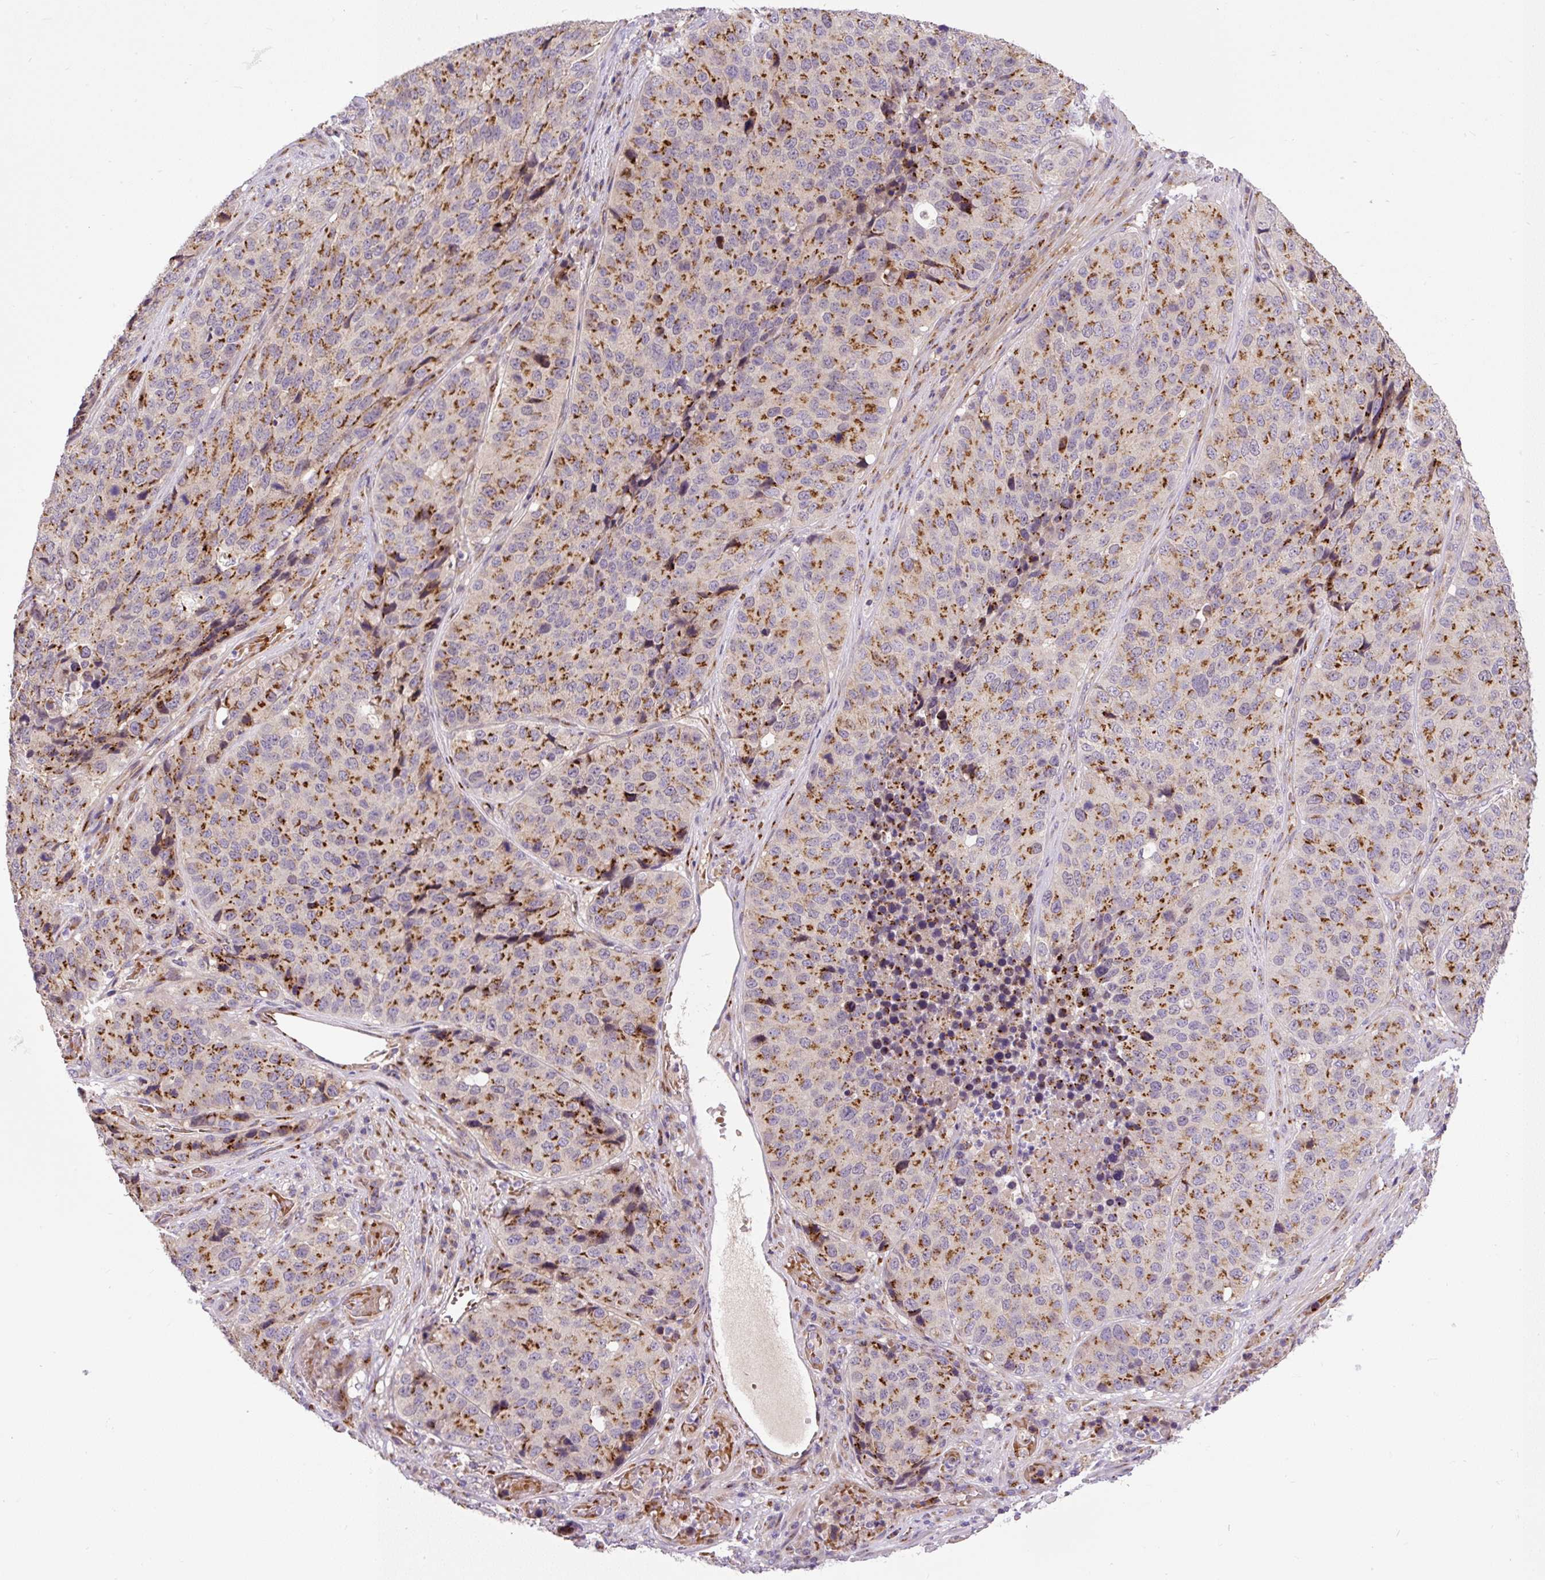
{"staining": {"intensity": "strong", "quantity": "25%-75%", "location": "cytoplasmic/membranous"}, "tissue": "stomach cancer", "cell_type": "Tumor cells", "image_type": "cancer", "snomed": [{"axis": "morphology", "description": "Adenocarcinoma, NOS"}, {"axis": "topography", "description": "Stomach"}], "caption": "A photomicrograph of human stomach cancer stained for a protein demonstrates strong cytoplasmic/membranous brown staining in tumor cells.", "gene": "MSMP", "patient": {"sex": "male", "age": 71}}